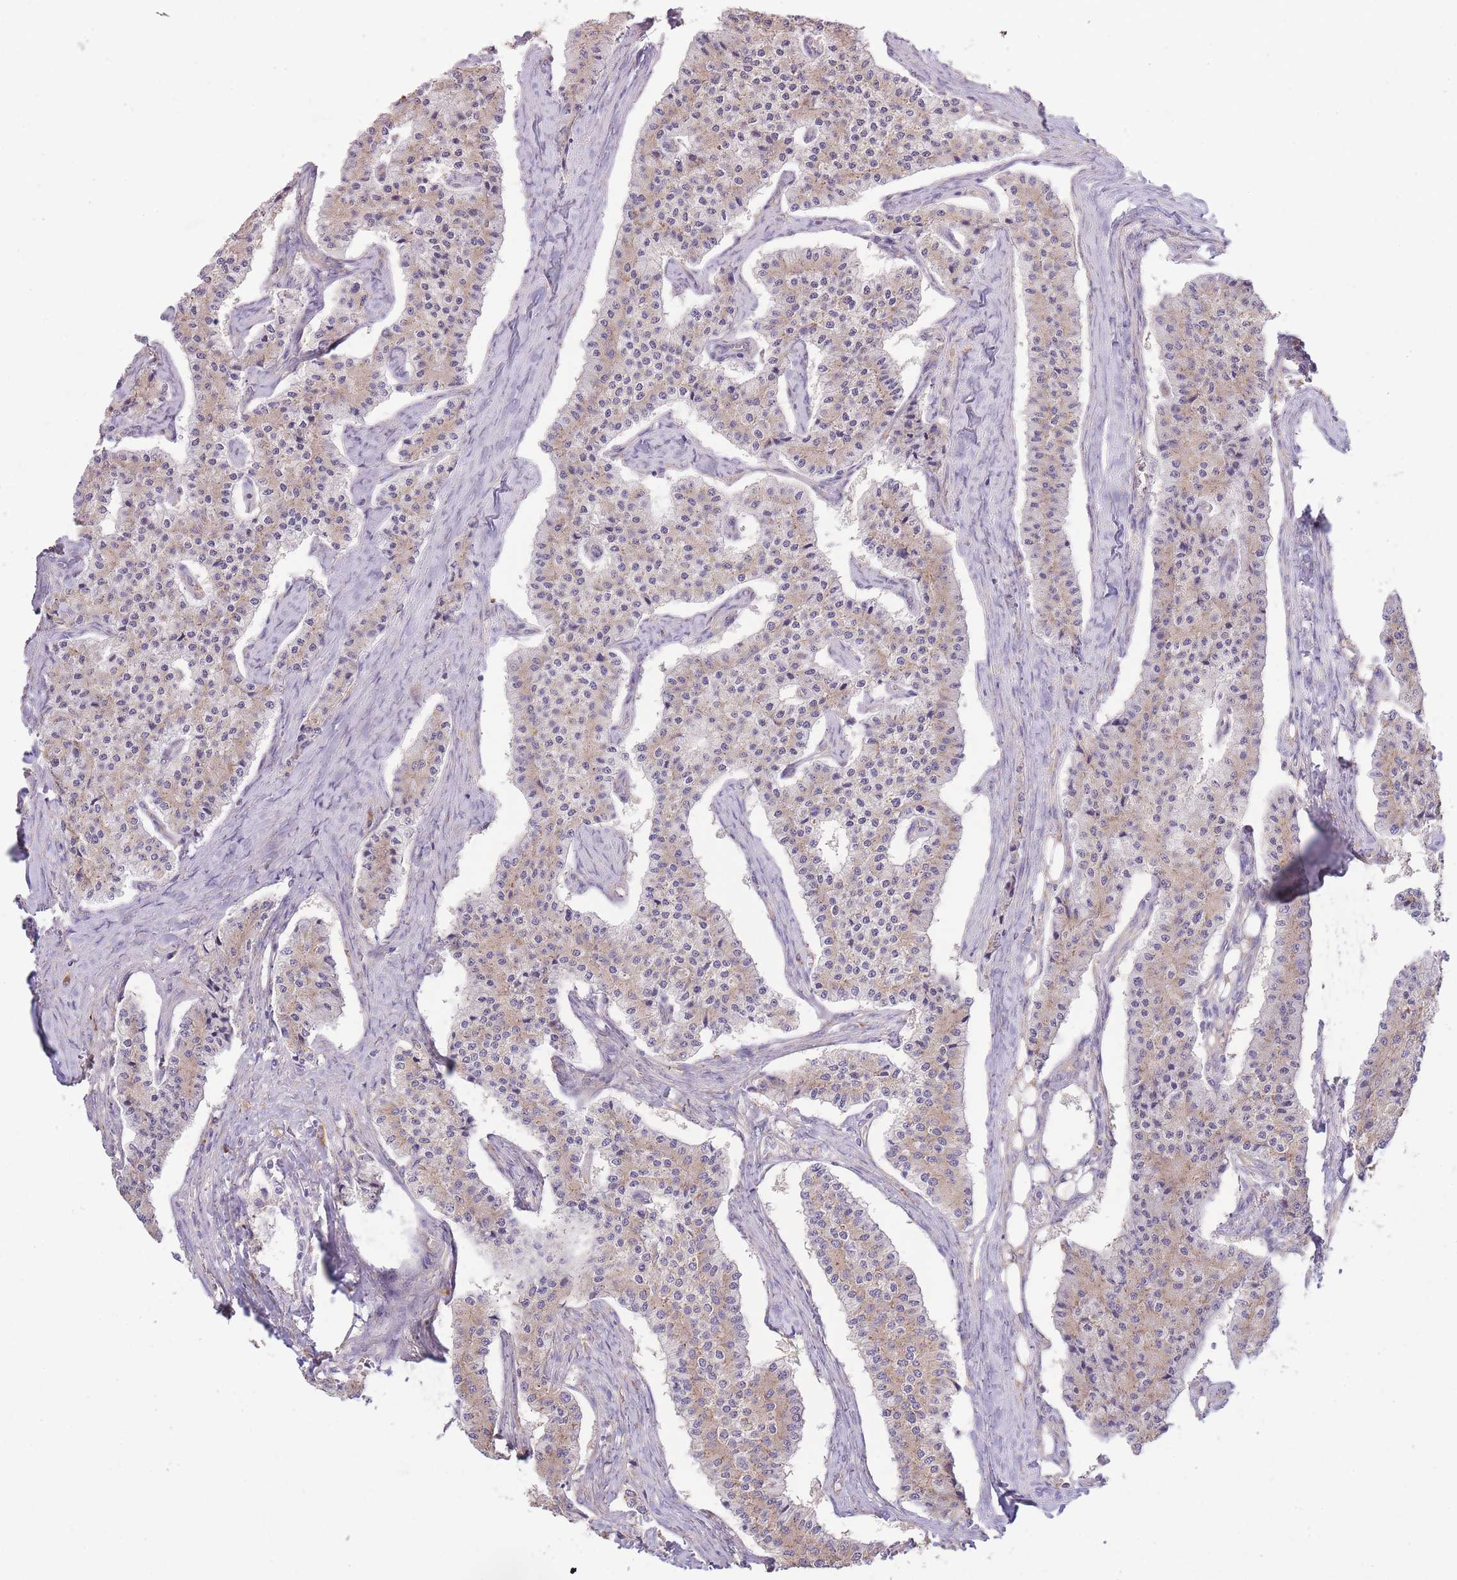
{"staining": {"intensity": "weak", "quantity": ">75%", "location": "cytoplasmic/membranous"}, "tissue": "carcinoid", "cell_type": "Tumor cells", "image_type": "cancer", "snomed": [{"axis": "morphology", "description": "Carcinoid, malignant, NOS"}, {"axis": "topography", "description": "Colon"}], "caption": "Immunohistochemistry of human malignant carcinoid displays low levels of weak cytoplasmic/membranous staining in about >75% of tumor cells.", "gene": "BEX1", "patient": {"sex": "female", "age": 52}}